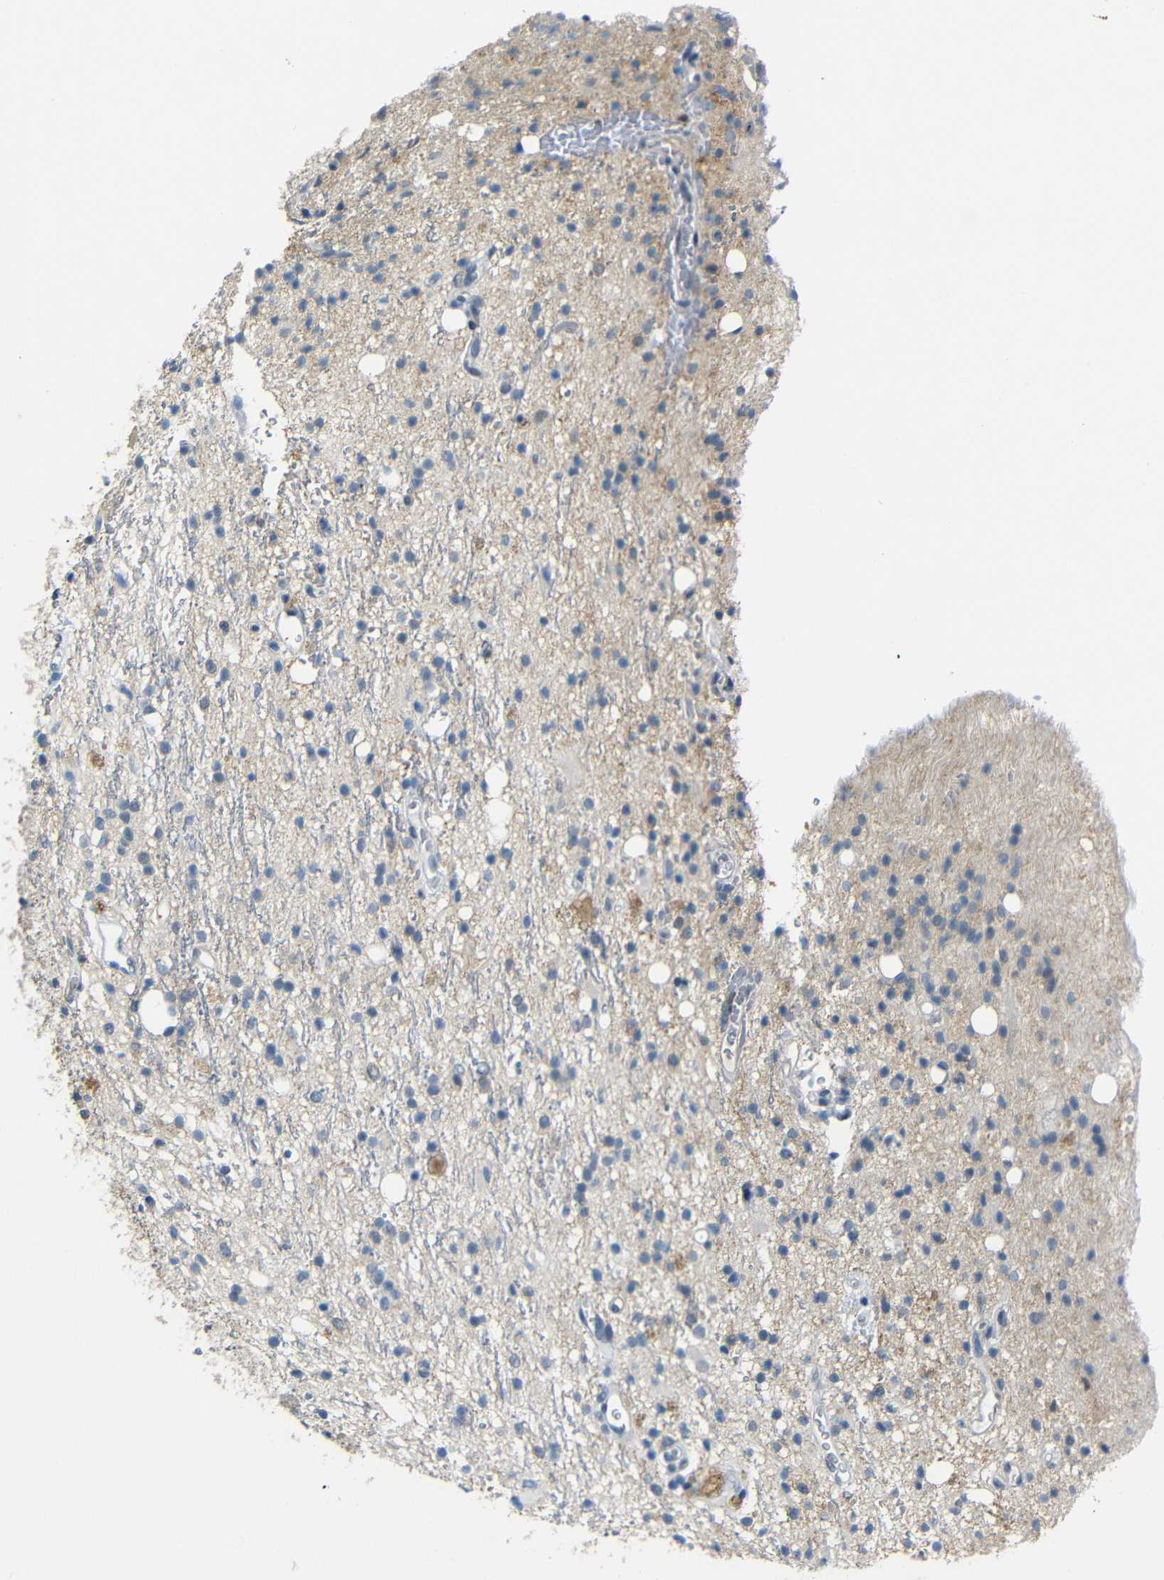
{"staining": {"intensity": "negative", "quantity": "none", "location": "none"}, "tissue": "glioma", "cell_type": "Tumor cells", "image_type": "cancer", "snomed": [{"axis": "morphology", "description": "Glioma, malignant, High grade"}, {"axis": "topography", "description": "Brain"}], "caption": "DAB immunohistochemical staining of glioma reveals no significant positivity in tumor cells. The staining is performed using DAB brown chromogen with nuclei counter-stained in using hematoxylin.", "gene": "GPR158", "patient": {"sex": "male", "age": 47}}